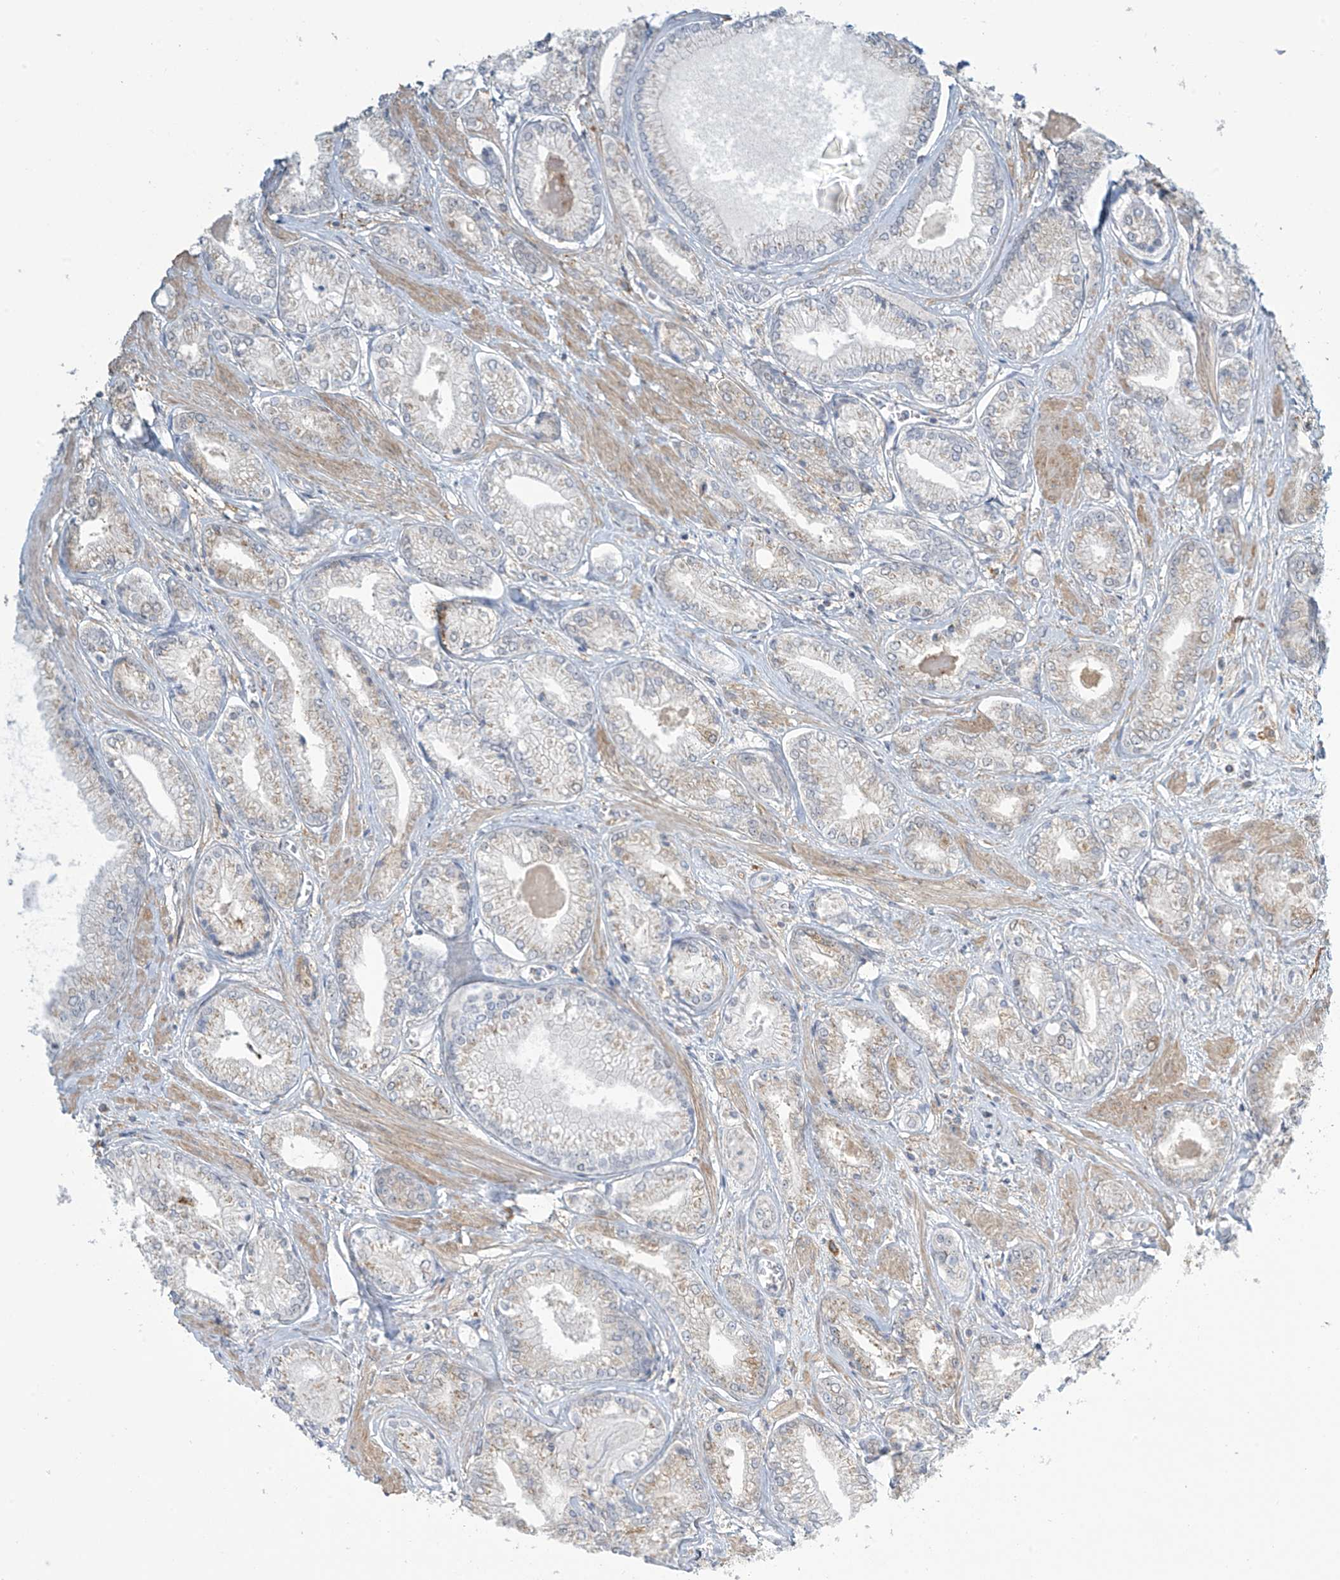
{"staining": {"intensity": "negative", "quantity": "none", "location": "none"}, "tissue": "prostate cancer", "cell_type": "Tumor cells", "image_type": "cancer", "snomed": [{"axis": "morphology", "description": "Adenocarcinoma, Low grade"}, {"axis": "topography", "description": "Prostate"}], "caption": "This is an immunohistochemistry image of prostate cancer (low-grade adenocarcinoma). There is no positivity in tumor cells.", "gene": "TAGAP", "patient": {"sex": "male", "age": 60}}